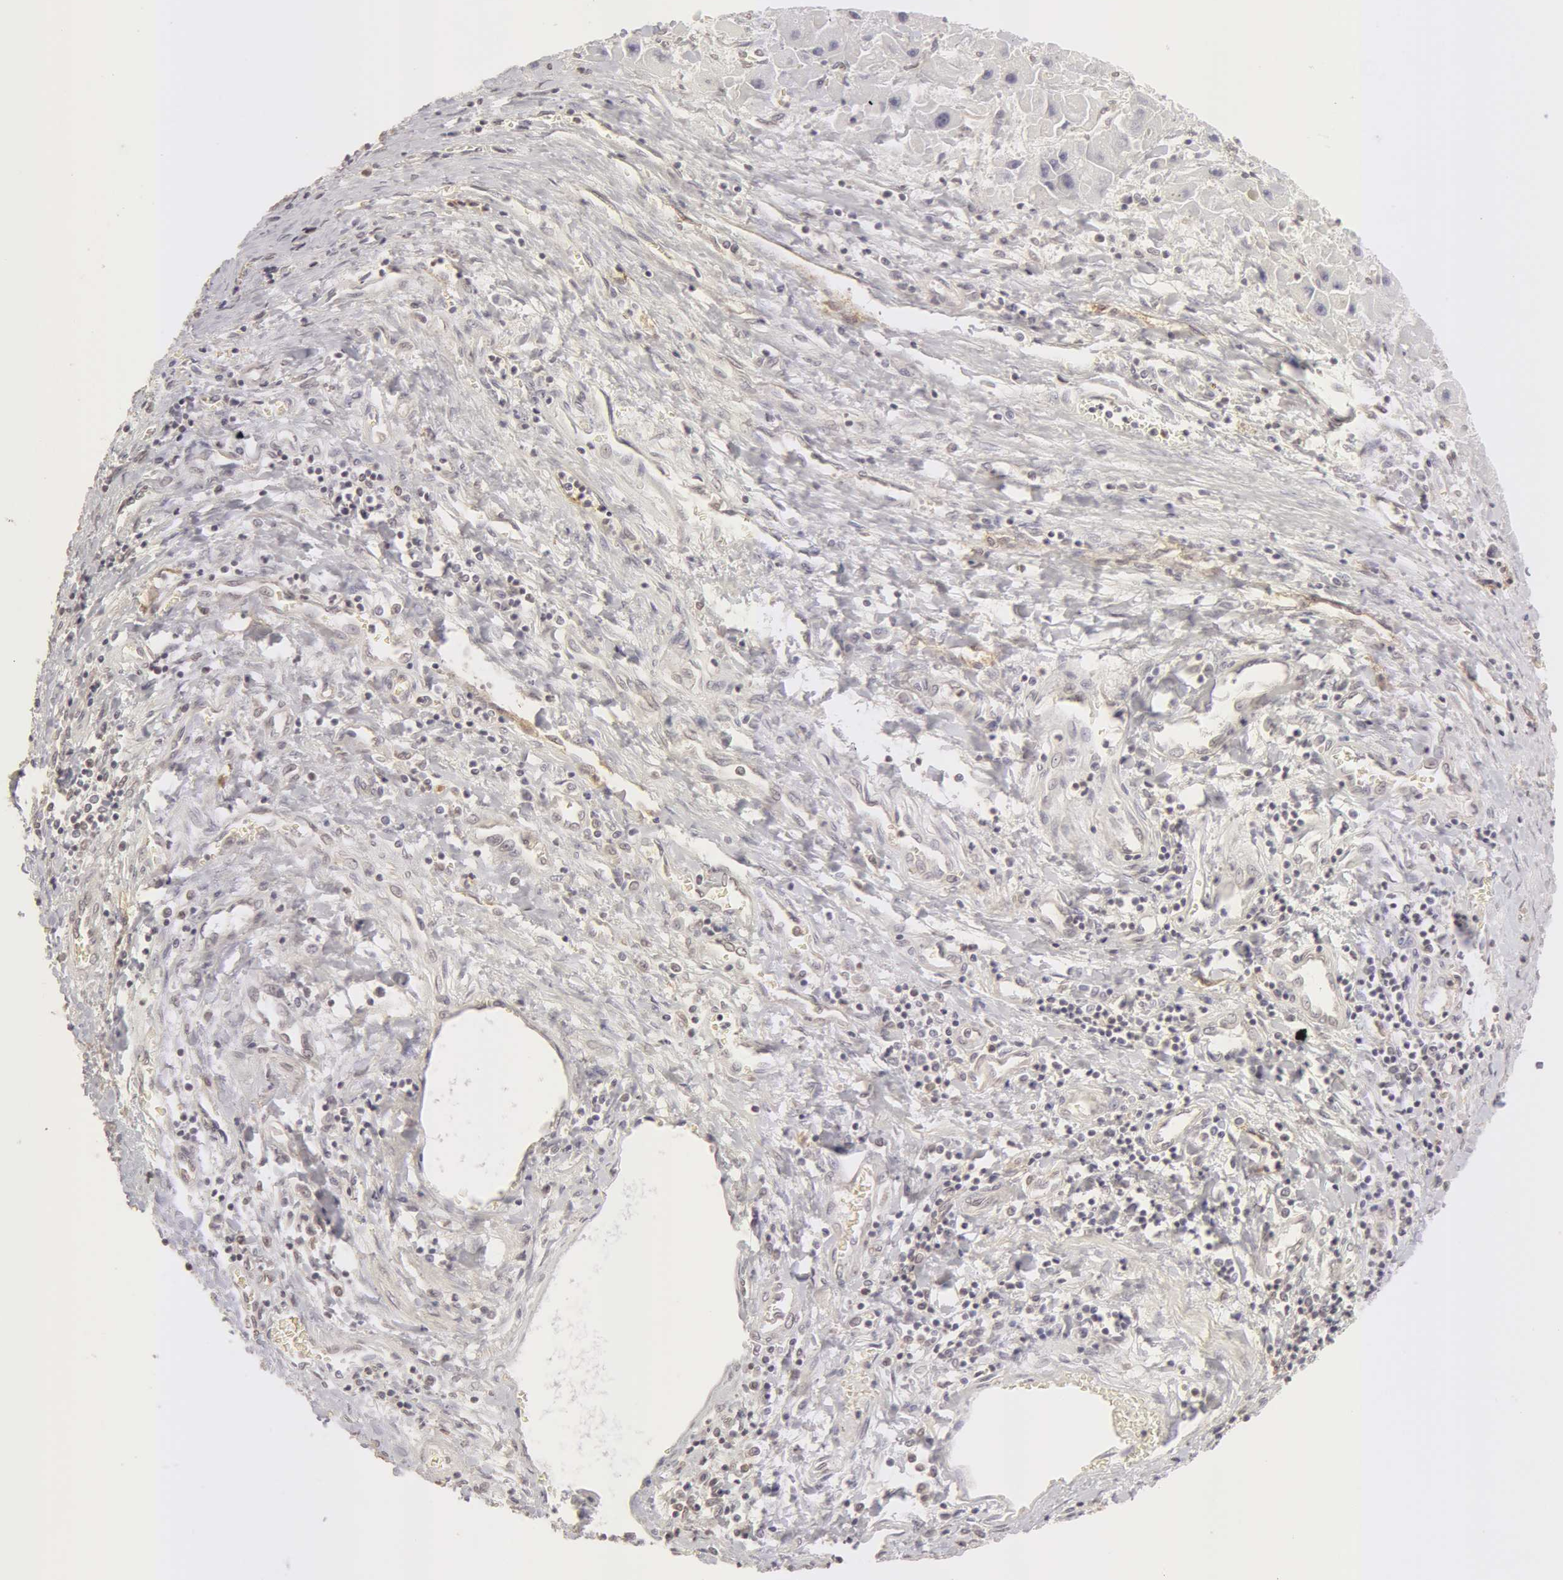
{"staining": {"intensity": "negative", "quantity": "none", "location": "none"}, "tissue": "liver cancer", "cell_type": "Tumor cells", "image_type": "cancer", "snomed": [{"axis": "morphology", "description": "Carcinoma, Hepatocellular, NOS"}, {"axis": "topography", "description": "Liver"}], "caption": "An image of liver hepatocellular carcinoma stained for a protein demonstrates no brown staining in tumor cells. (DAB (3,3'-diaminobenzidine) immunohistochemistry visualized using brightfield microscopy, high magnification).", "gene": "ADAM10", "patient": {"sex": "male", "age": 24}}